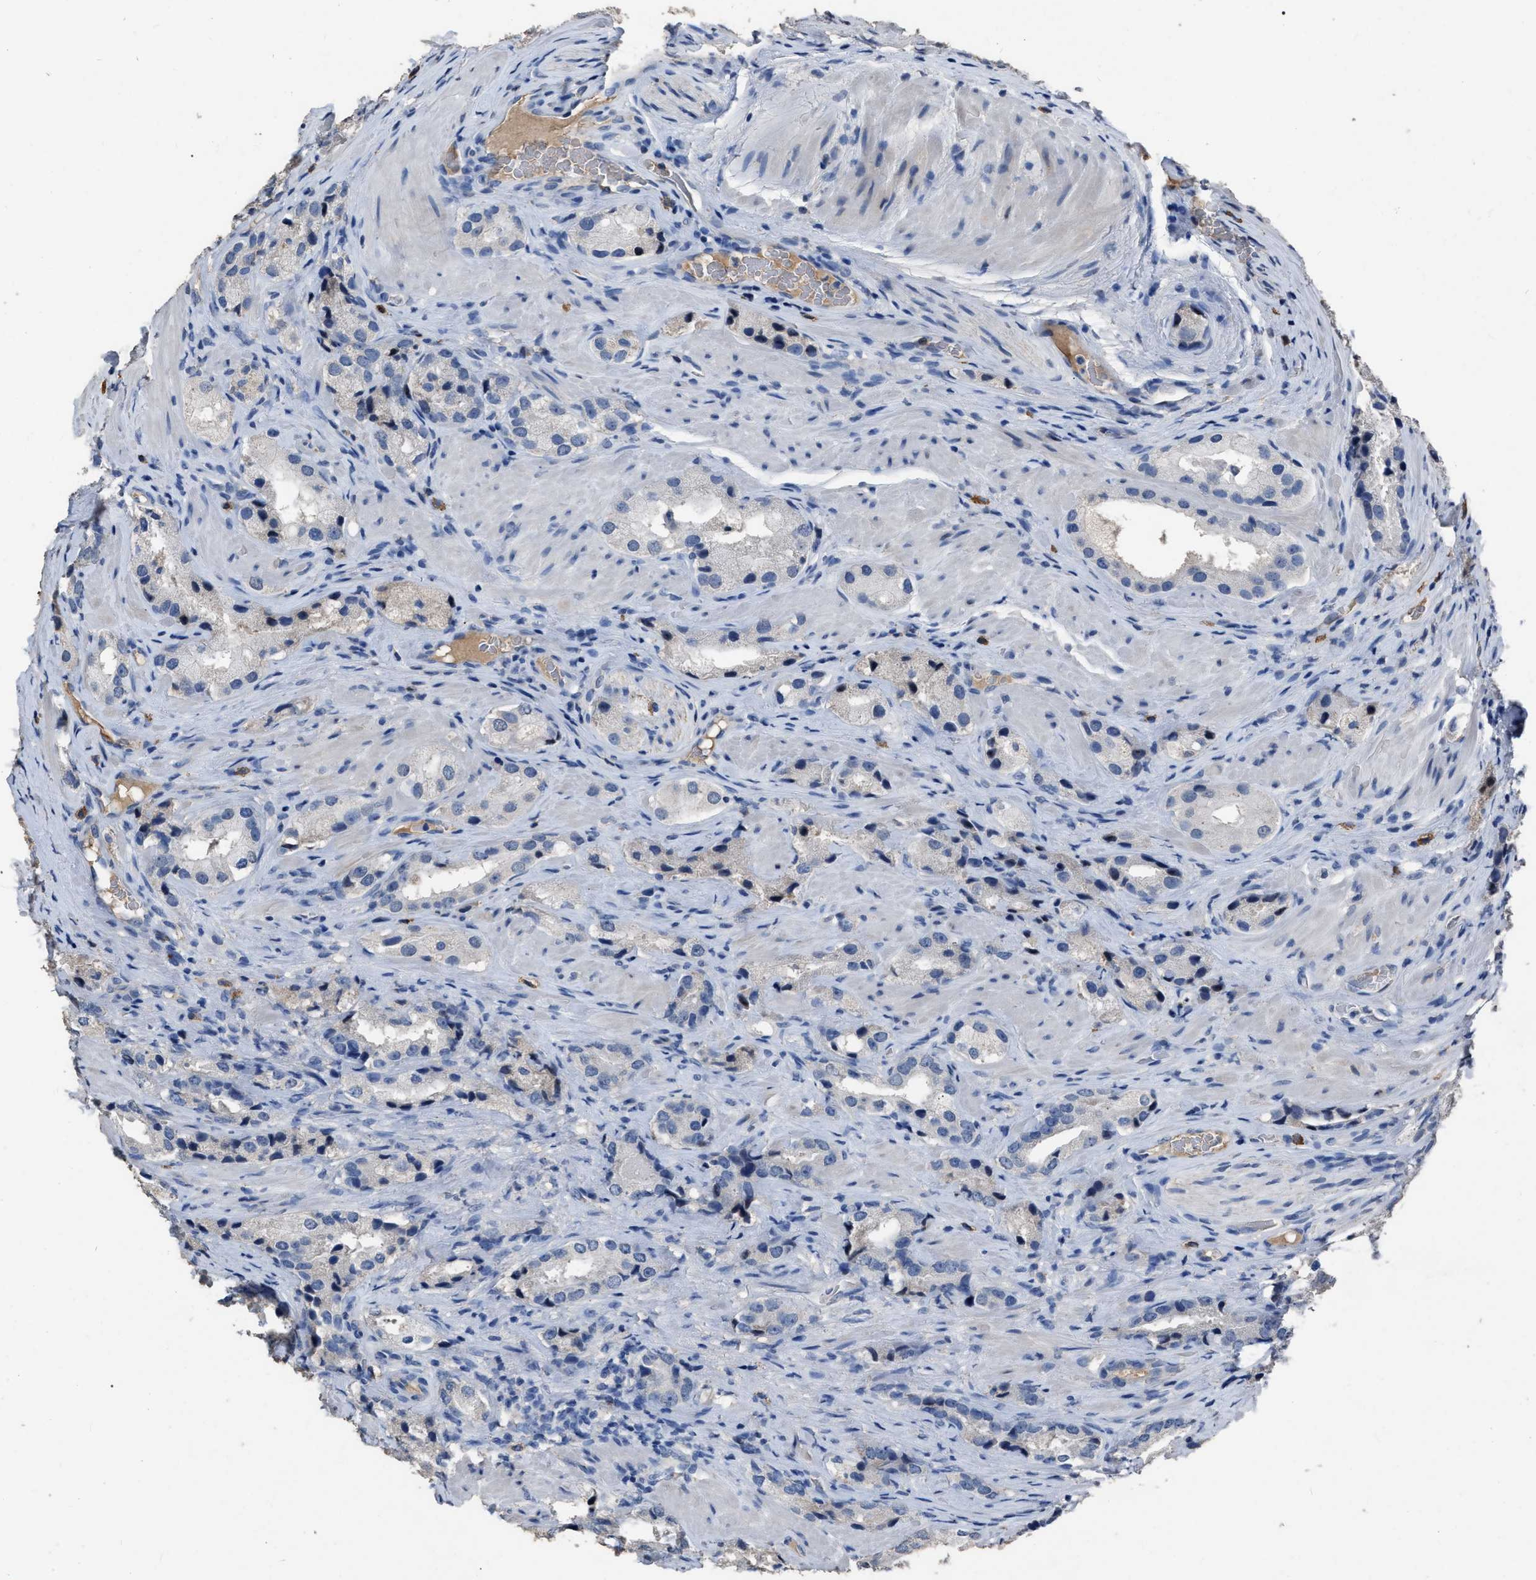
{"staining": {"intensity": "moderate", "quantity": "<25%", "location": "cytoplasmic/membranous"}, "tissue": "prostate cancer", "cell_type": "Tumor cells", "image_type": "cancer", "snomed": [{"axis": "morphology", "description": "Adenocarcinoma, High grade"}, {"axis": "topography", "description": "Prostate"}], "caption": "This photomicrograph exhibits immunohistochemistry (IHC) staining of human prostate cancer (high-grade adenocarcinoma), with low moderate cytoplasmic/membranous expression in about <25% of tumor cells.", "gene": "HABP2", "patient": {"sex": "male", "age": 63}}